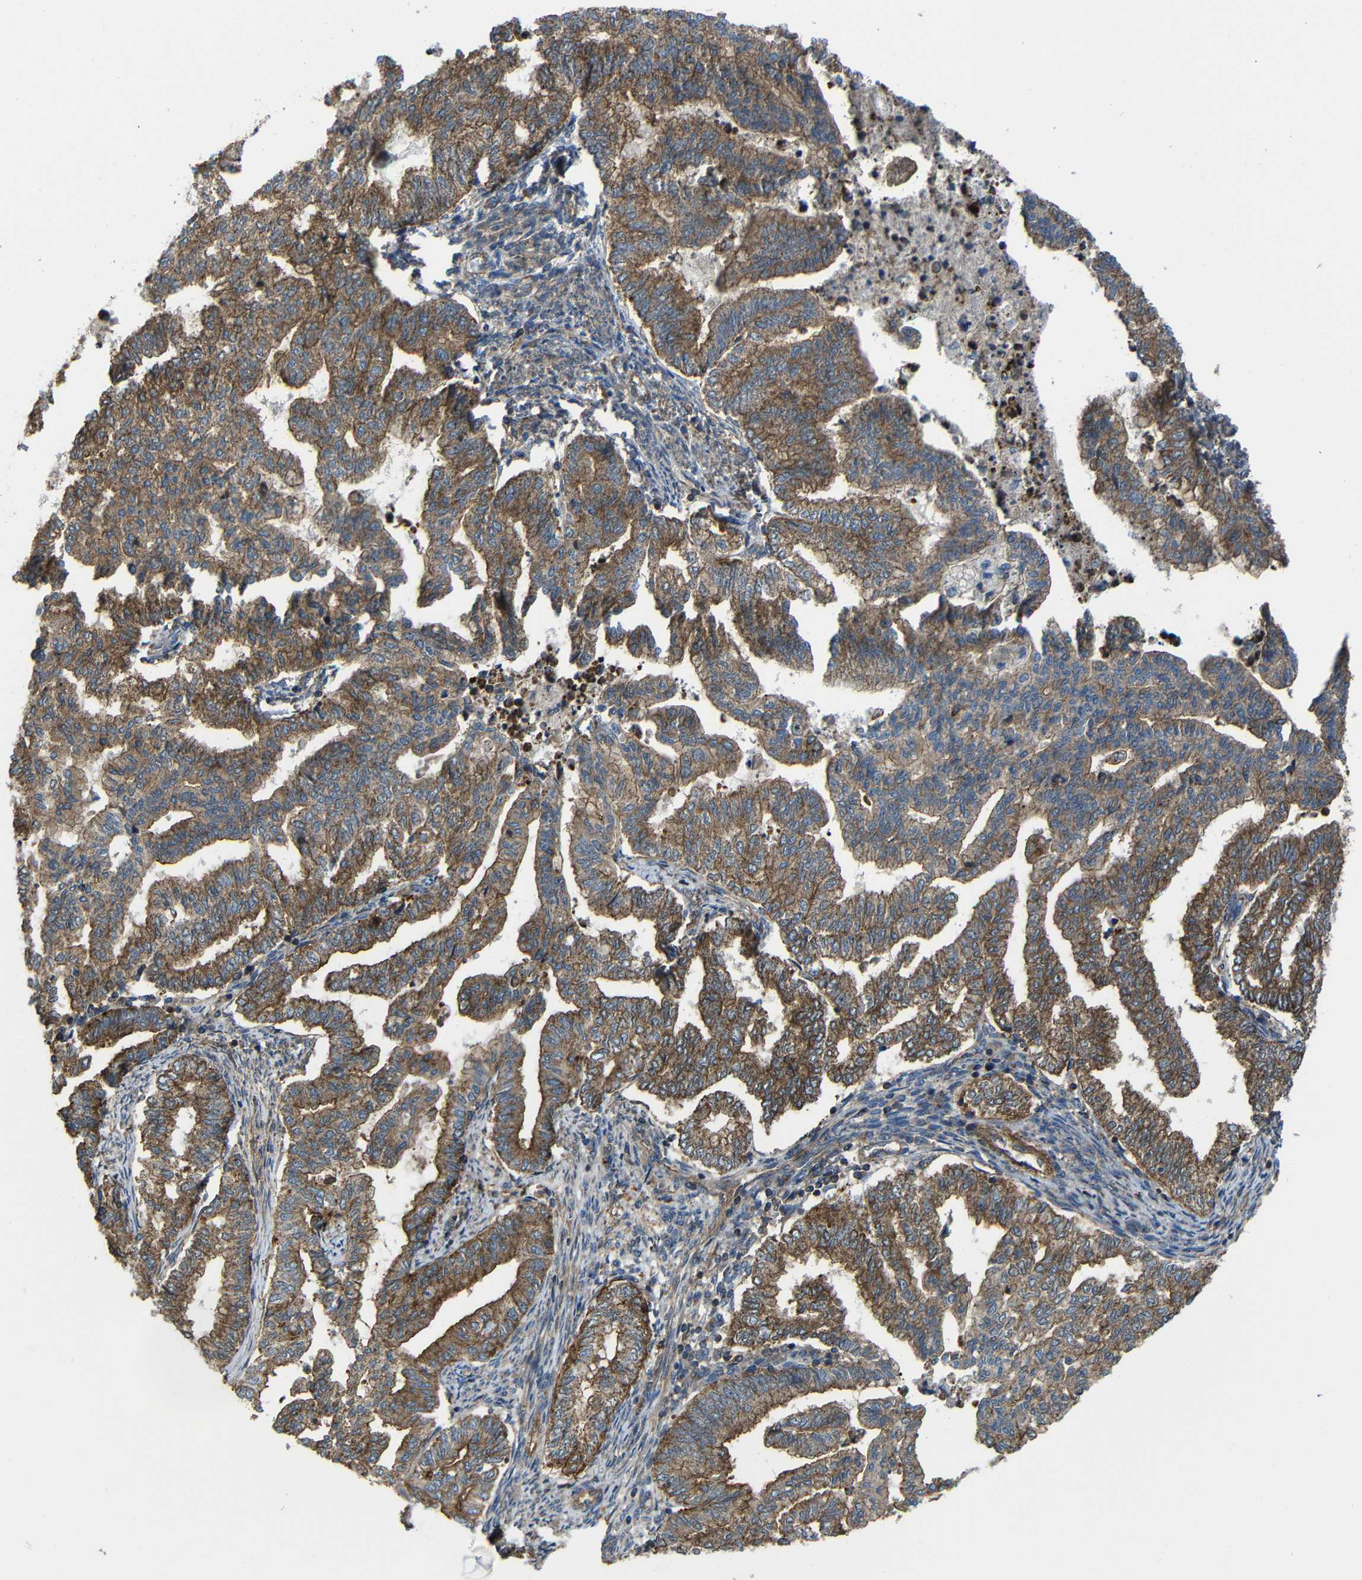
{"staining": {"intensity": "moderate", "quantity": ">75%", "location": "cytoplasmic/membranous"}, "tissue": "endometrial cancer", "cell_type": "Tumor cells", "image_type": "cancer", "snomed": [{"axis": "morphology", "description": "Adenocarcinoma, NOS"}, {"axis": "topography", "description": "Endometrium"}], "caption": "Immunohistochemical staining of human endometrial adenocarcinoma displays medium levels of moderate cytoplasmic/membranous protein expression in approximately >75% of tumor cells.", "gene": "PTCH1", "patient": {"sex": "female", "age": 79}}